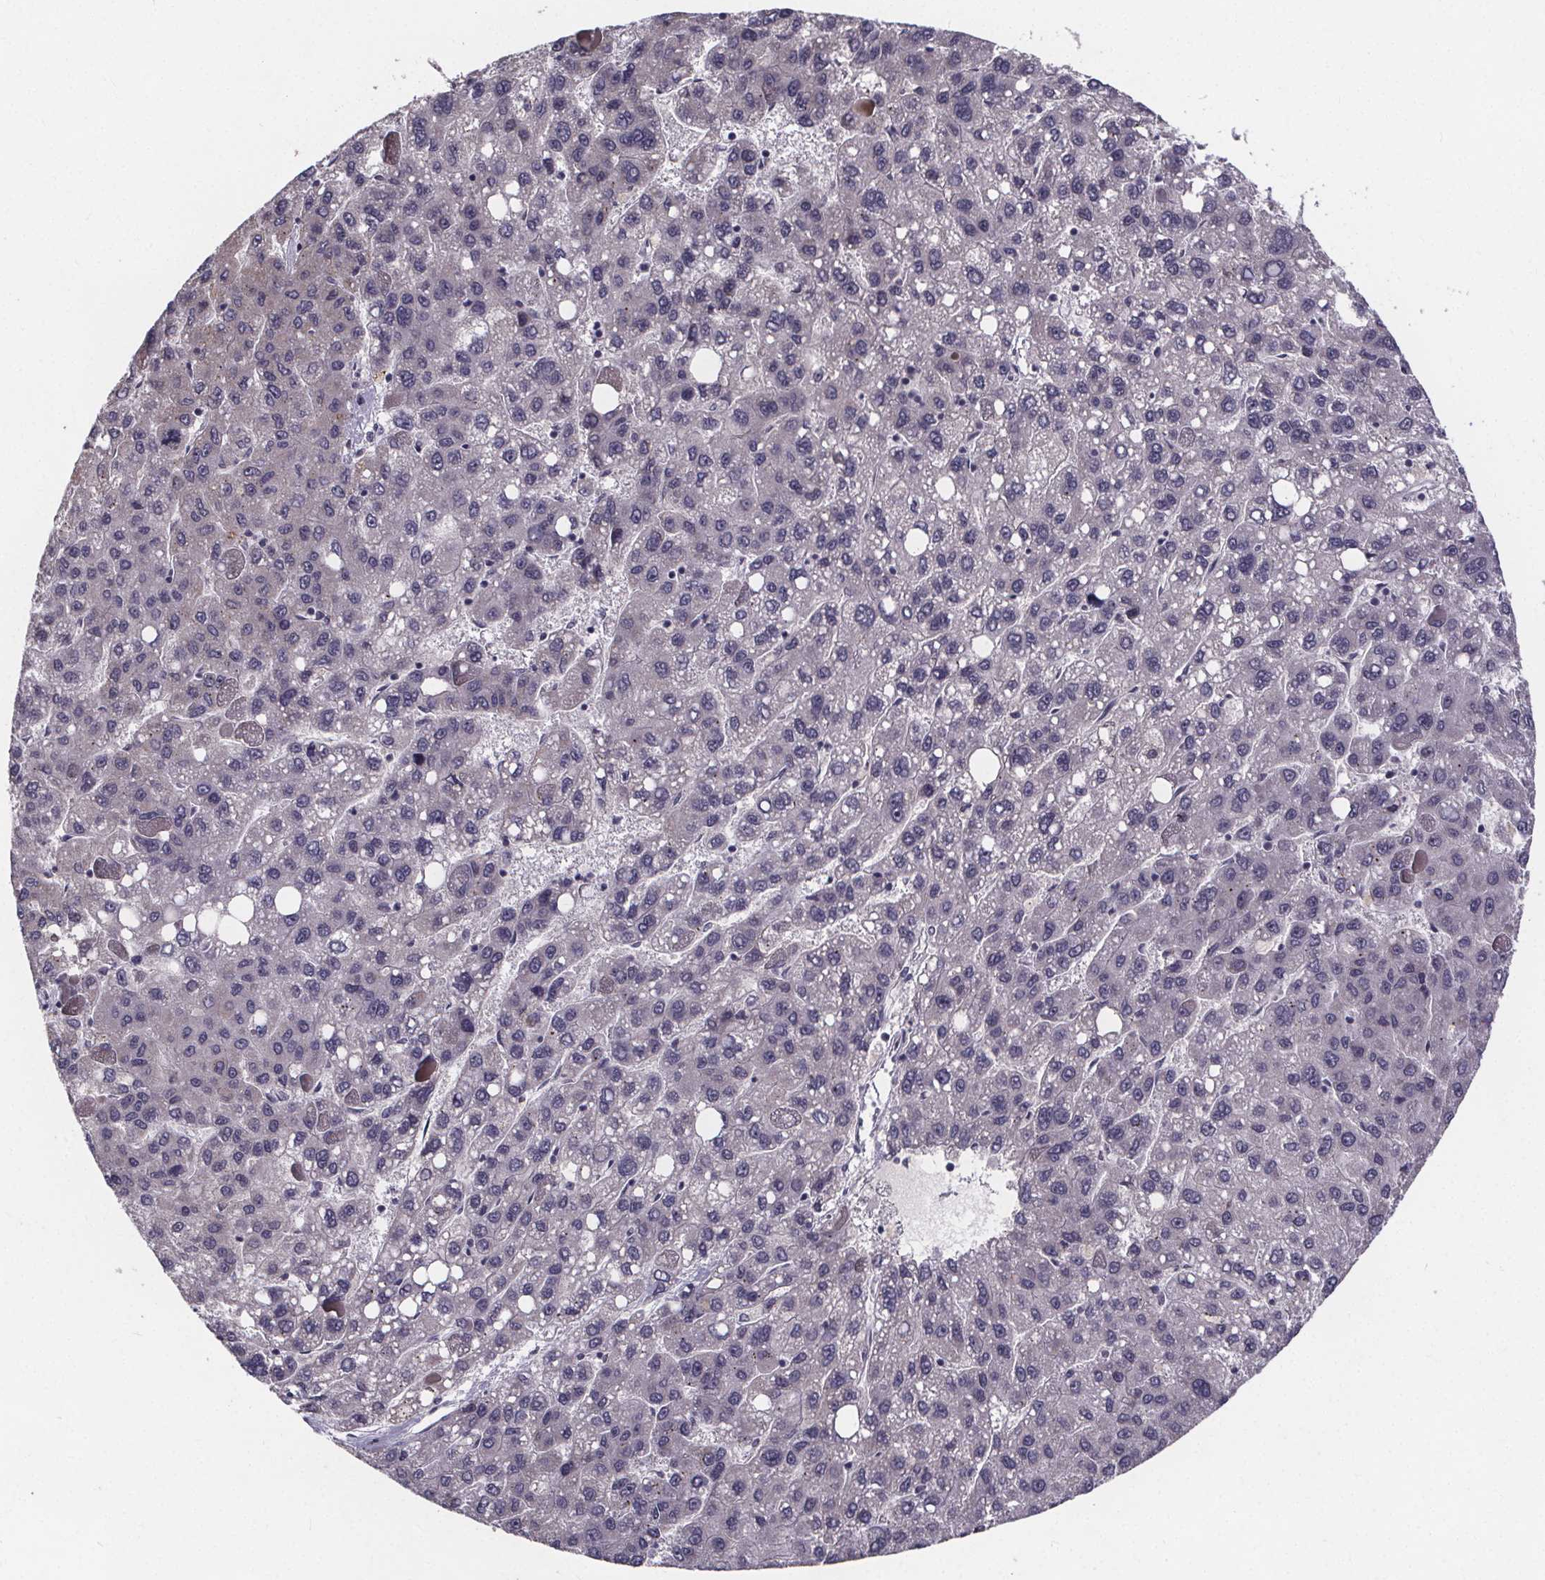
{"staining": {"intensity": "negative", "quantity": "none", "location": "none"}, "tissue": "liver cancer", "cell_type": "Tumor cells", "image_type": "cancer", "snomed": [{"axis": "morphology", "description": "Carcinoma, Hepatocellular, NOS"}, {"axis": "topography", "description": "Liver"}], "caption": "Liver cancer stained for a protein using IHC demonstrates no positivity tumor cells.", "gene": "FAM181B", "patient": {"sex": "female", "age": 82}}